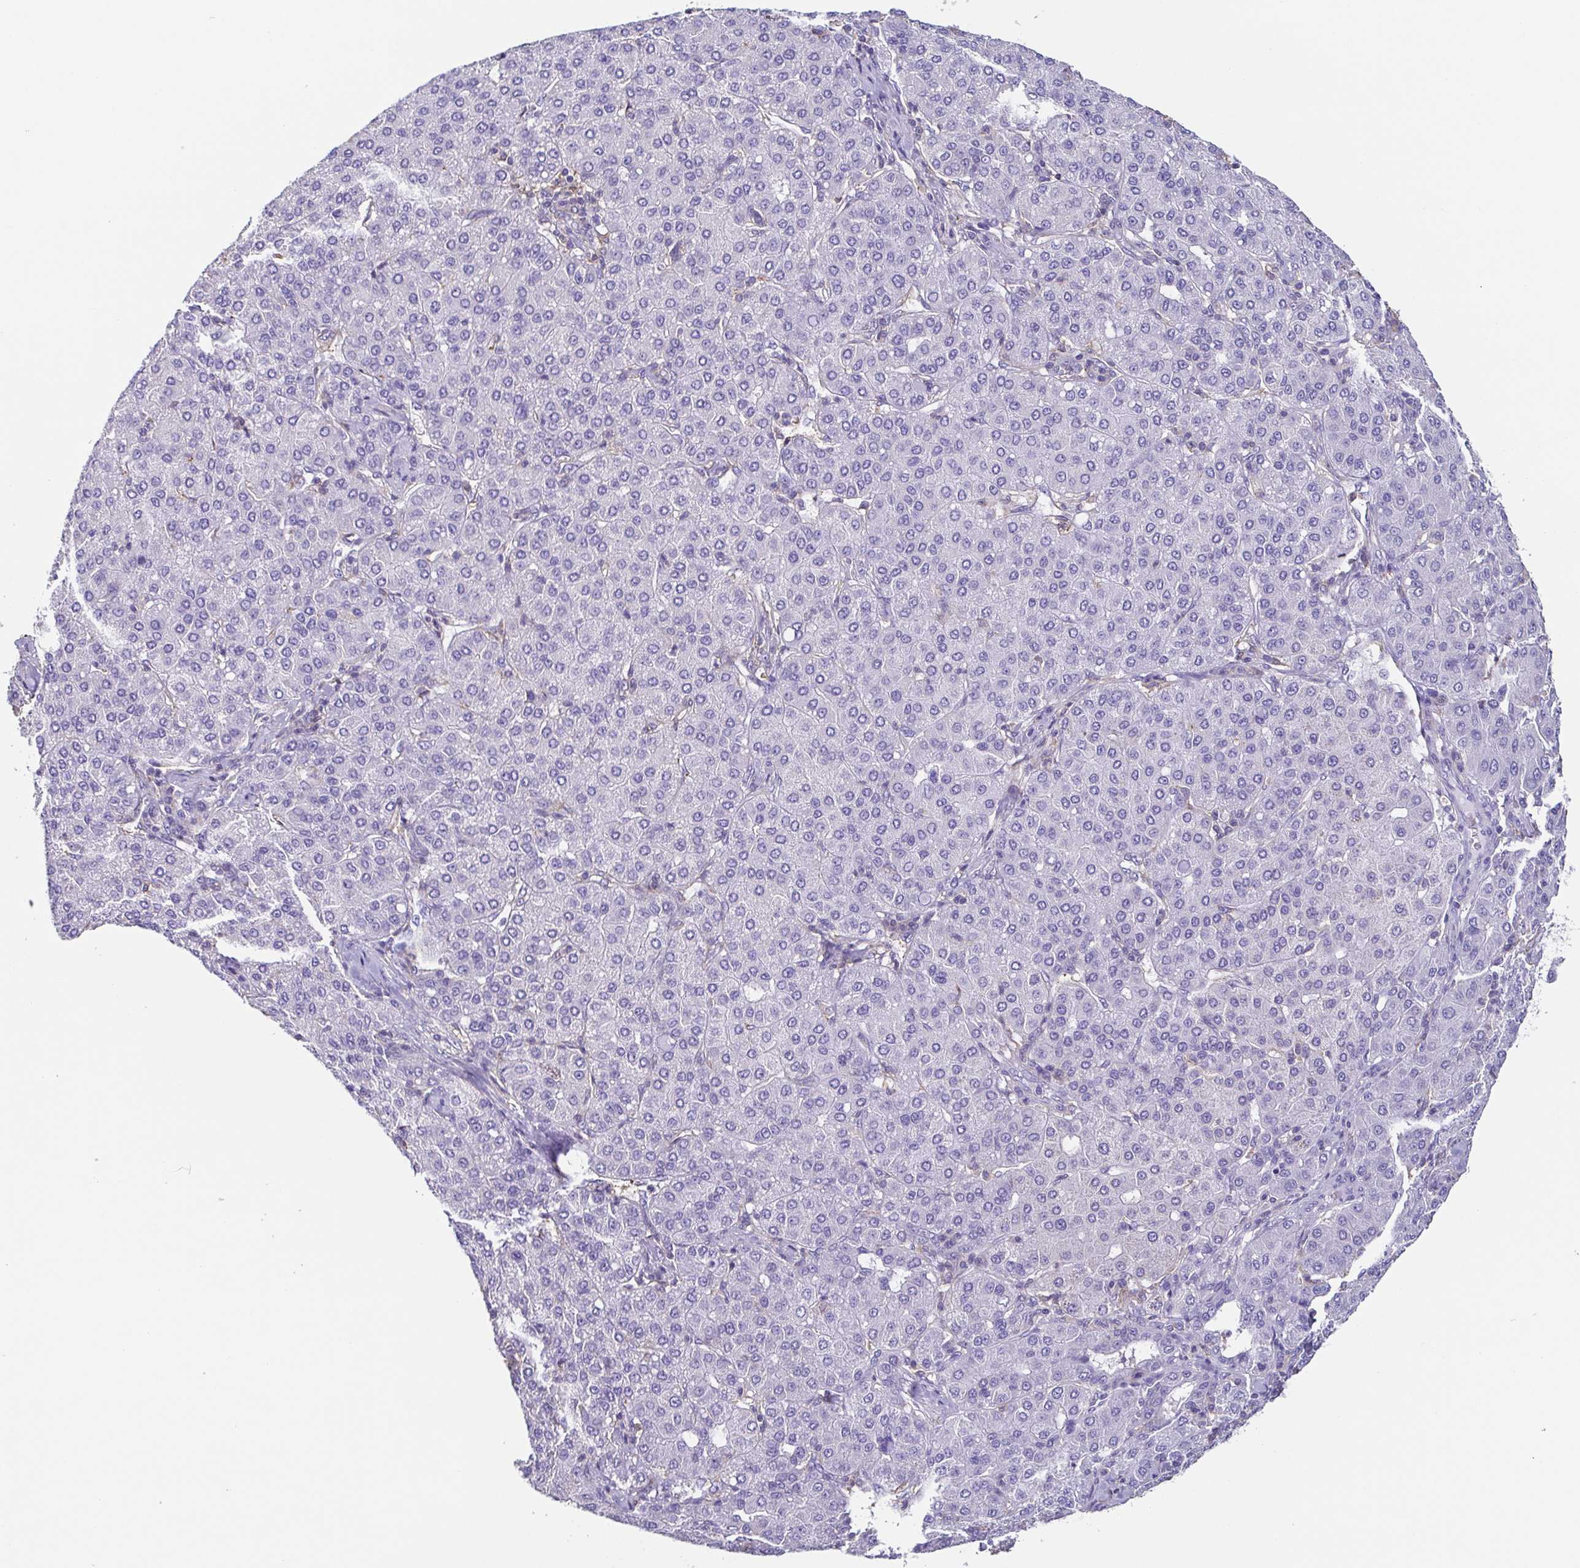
{"staining": {"intensity": "negative", "quantity": "none", "location": "none"}, "tissue": "liver cancer", "cell_type": "Tumor cells", "image_type": "cancer", "snomed": [{"axis": "morphology", "description": "Carcinoma, Hepatocellular, NOS"}, {"axis": "topography", "description": "Liver"}], "caption": "Tumor cells are negative for protein expression in human hepatocellular carcinoma (liver). (DAB (3,3'-diaminobenzidine) IHC, high magnification).", "gene": "ANXA10", "patient": {"sex": "male", "age": 65}}